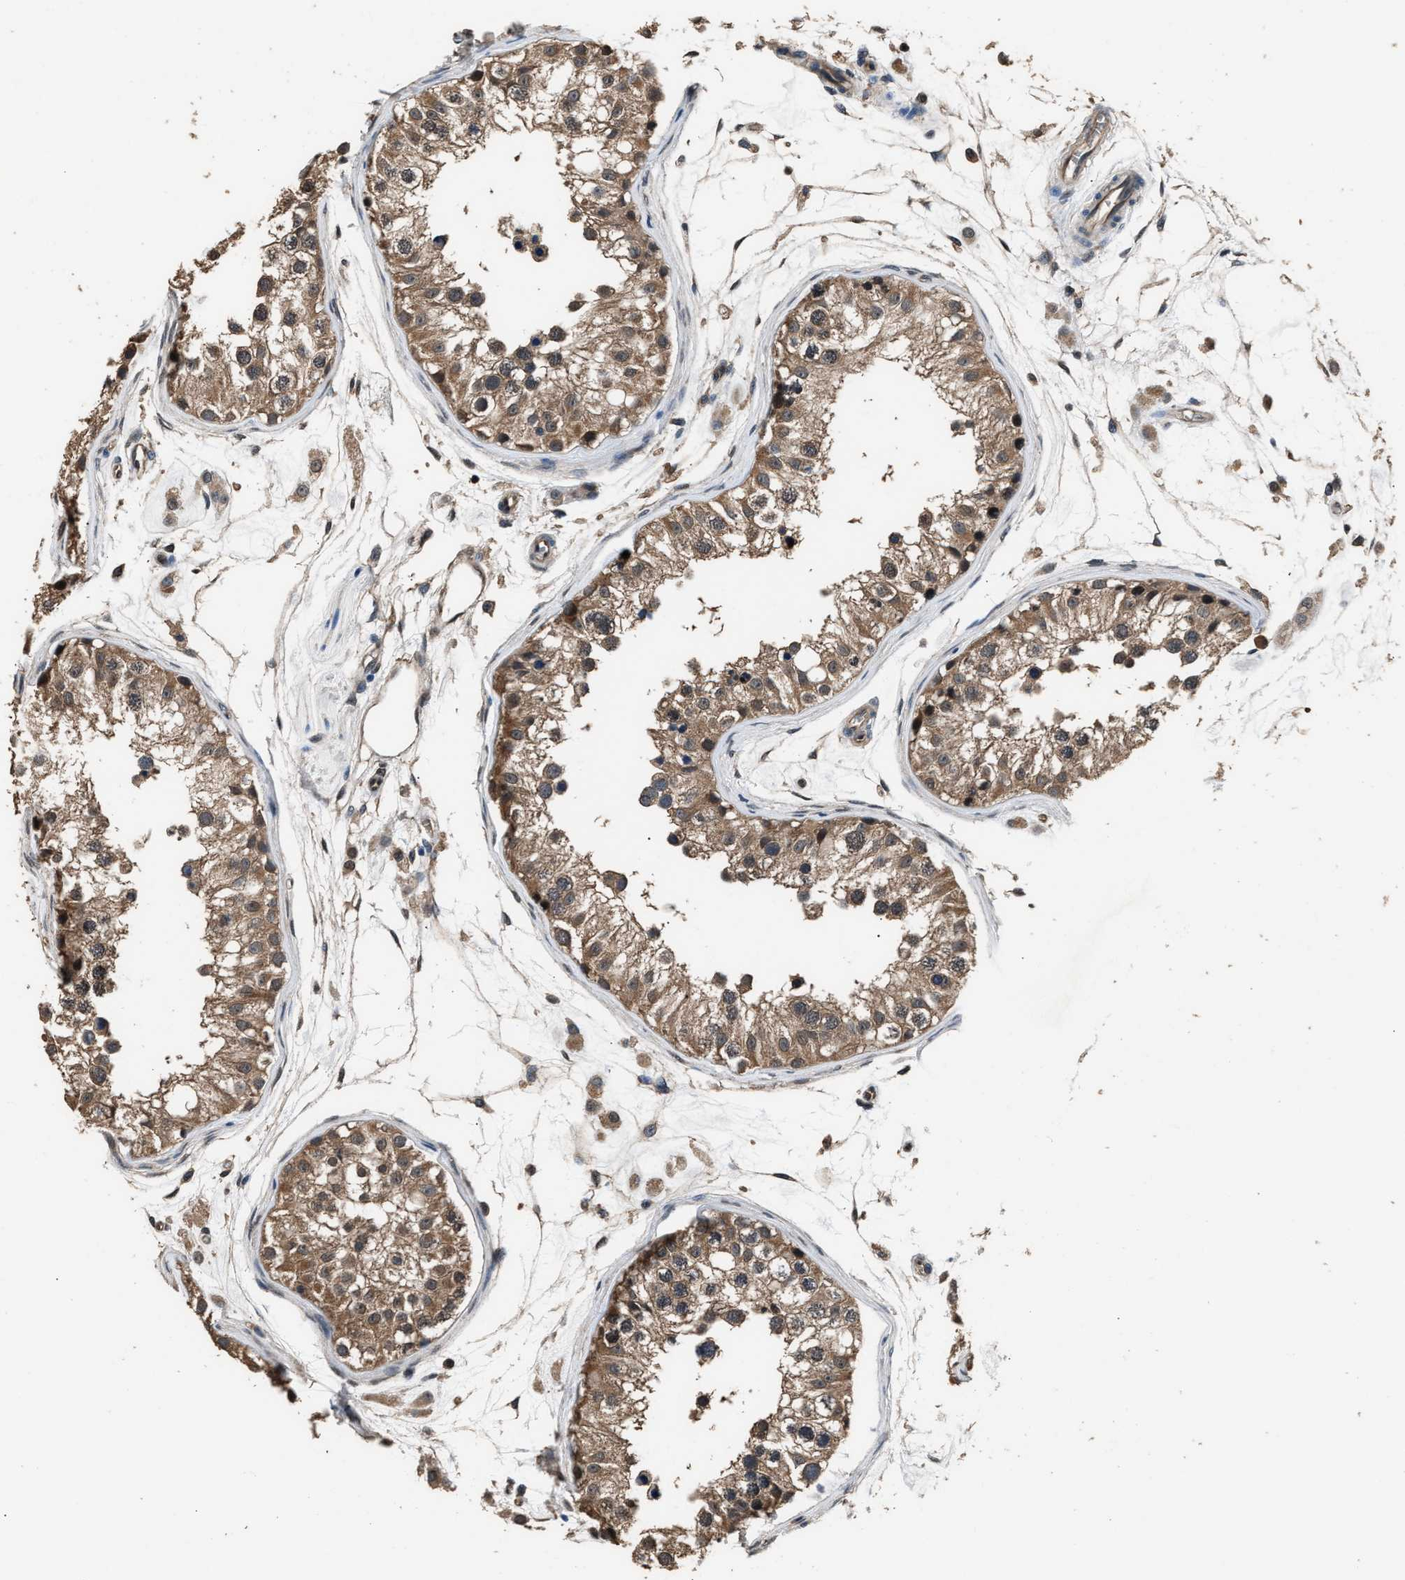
{"staining": {"intensity": "moderate", "quantity": ">75%", "location": "cytoplasmic/membranous,nuclear"}, "tissue": "testis", "cell_type": "Cells in seminiferous ducts", "image_type": "normal", "snomed": [{"axis": "morphology", "description": "Normal tissue, NOS"}, {"axis": "morphology", "description": "Adenocarcinoma, metastatic, NOS"}, {"axis": "topography", "description": "Testis"}], "caption": "Immunohistochemical staining of benign testis reveals moderate cytoplasmic/membranous,nuclear protein positivity in approximately >75% of cells in seminiferous ducts. Using DAB (3,3'-diaminobenzidine) (brown) and hematoxylin (blue) stains, captured at high magnification using brightfield microscopy.", "gene": "DFFA", "patient": {"sex": "male", "age": 26}}